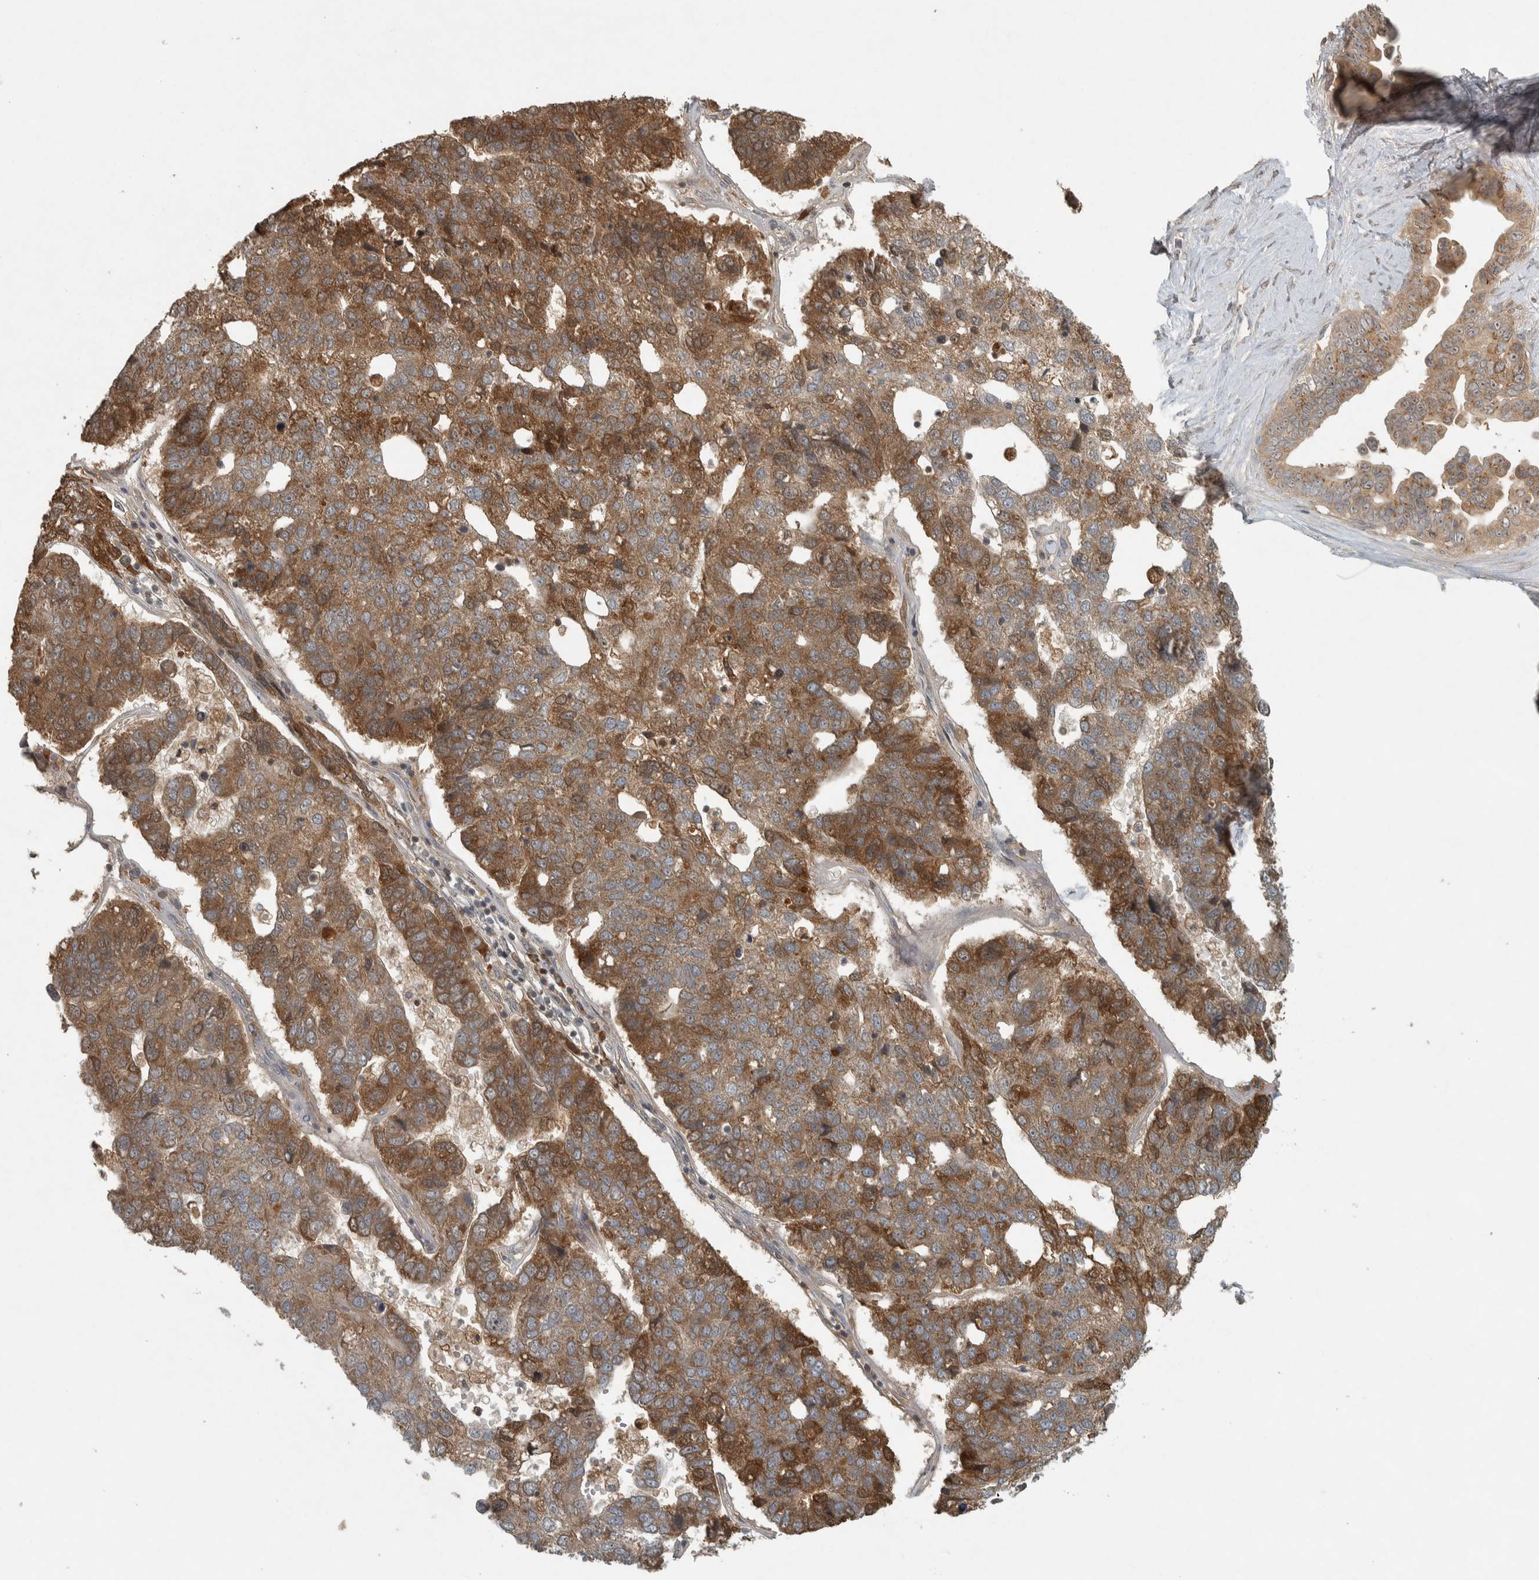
{"staining": {"intensity": "moderate", "quantity": ">75%", "location": "cytoplasmic/membranous"}, "tissue": "pancreatic cancer", "cell_type": "Tumor cells", "image_type": "cancer", "snomed": [{"axis": "morphology", "description": "Adenocarcinoma, NOS"}, {"axis": "topography", "description": "Pancreas"}], "caption": "Pancreatic cancer stained for a protein displays moderate cytoplasmic/membranous positivity in tumor cells.", "gene": "CLCN2", "patient": {"sex": "female", "age": 61}}